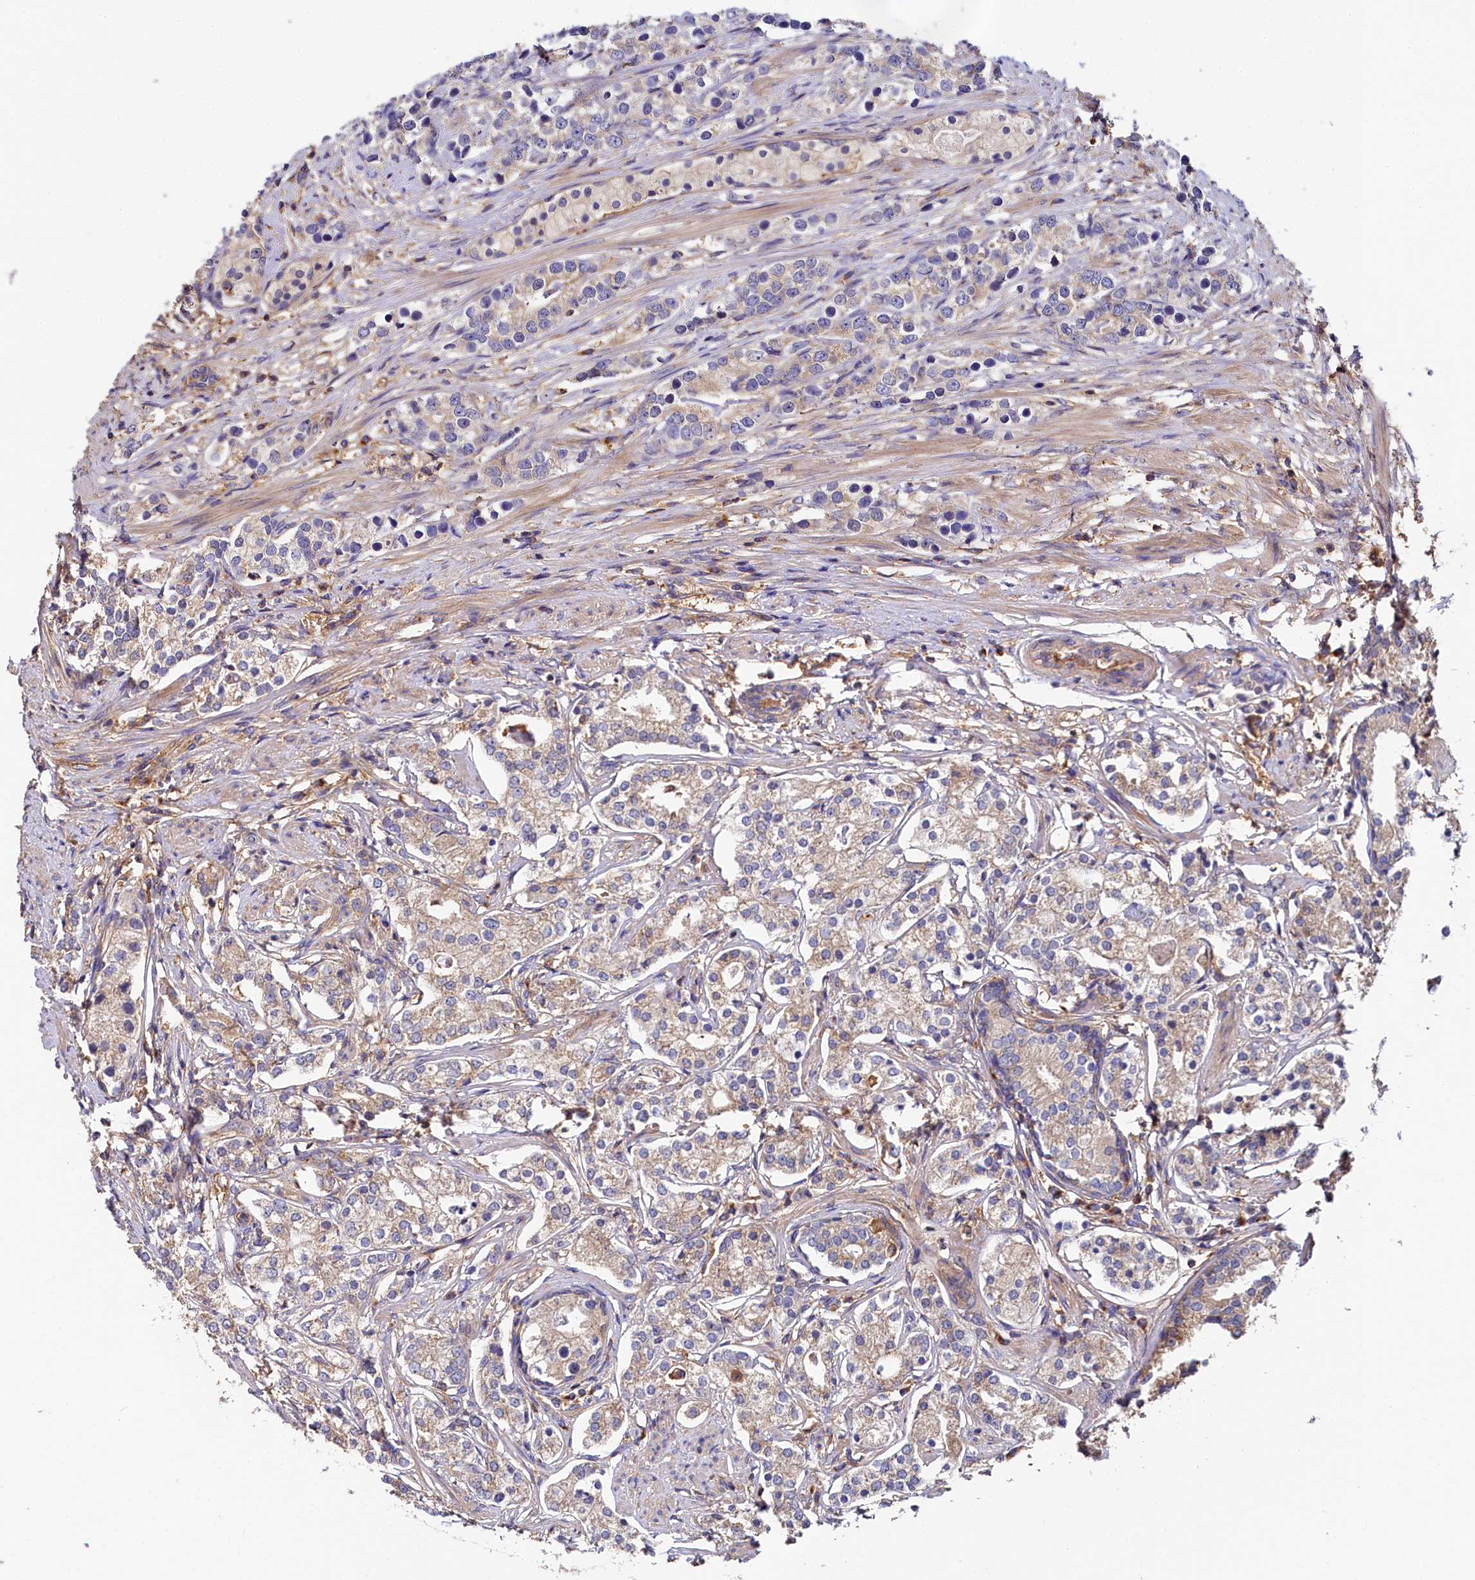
{"staining": {"intensity": "weak", "quantity": "25%-75%", "location": "cytoplasmic/membranous"}, "tissue": "prostate cancer", "cell_type": "Tumor cells", "image_type": "cancer", "snomed": [{"axis": "morphology", "description": "Adenocarcinoma, High grade"}, {"axis": "topography", "description": "Prostate"}], "caption": "High-power microscopy captured an IHC micrograph of prostate cancer (adenocarcinoma (high-grade)), revealing weak cytoplasmic/membranous staining in about 25%-75% of tumor cells.", "gene": "PPIP5K1", "patient": {"sex": "male", "age": 69}}